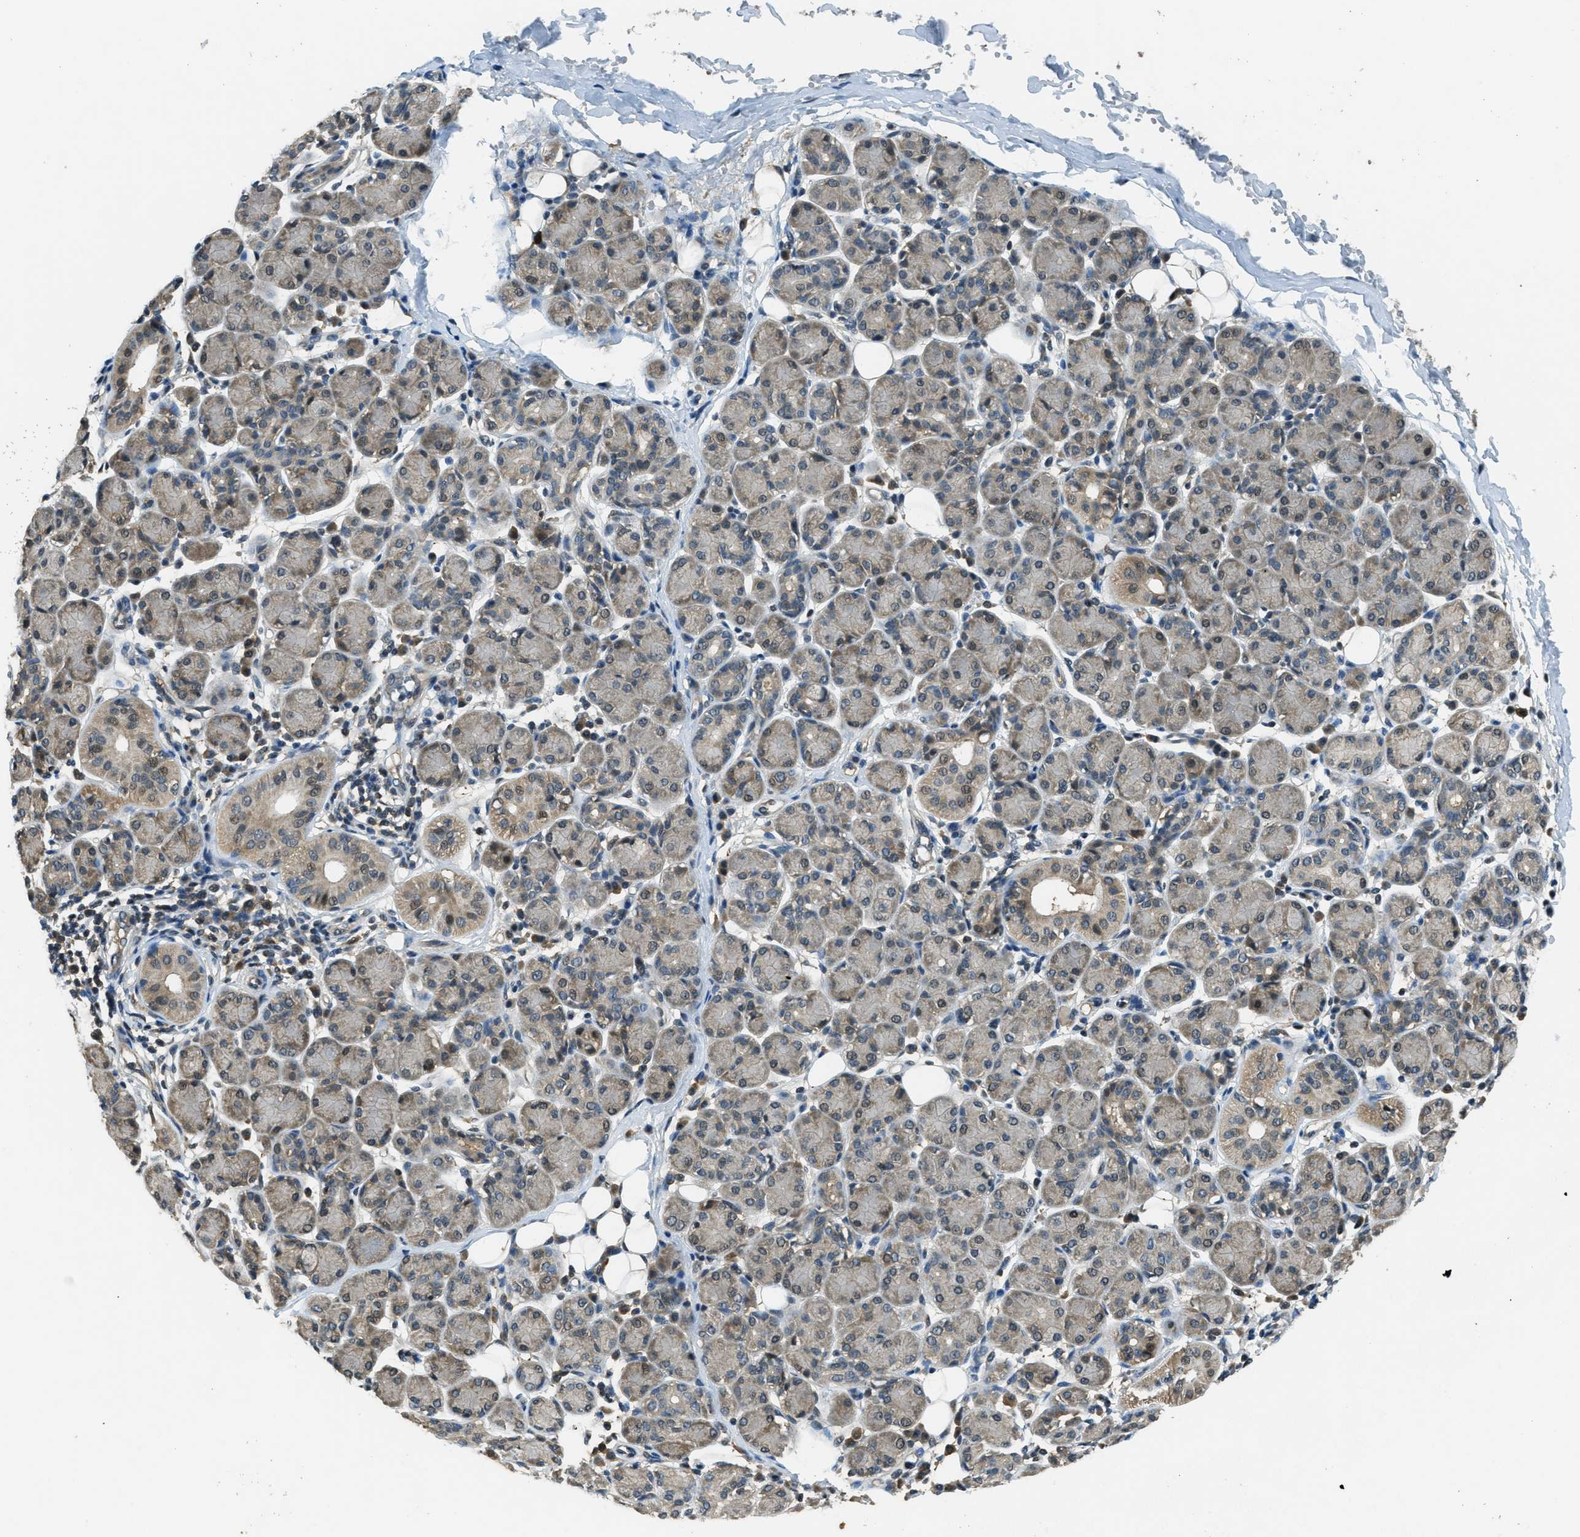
{"staining": {"intensity": "moderate", "quantity": "25%-75%", "location": "cytoplasmic/membranous"}, "tissue": "salivary gland", "cell_type": "Glandular cells", "image_type": "normal", "snomed": [{"axis": "morphology", "description": "Normal tissue, NOS"}, {"axis": "morphology", "description": "Inflammation, NOS"}, {"axis": "topography", "description": "Lymph node"}, {"axis": "topography", "description": "Salivary gland"}], "caption": "The image demonstrates immunohistochemical staining of unremarkable salivary gland. There is moderate cytoplasmic/membranous staining is seen in approximately 25%-75% of glandular cells.", "gene": "DUSP6", "patient": {"sex": "male", "age": 3}}